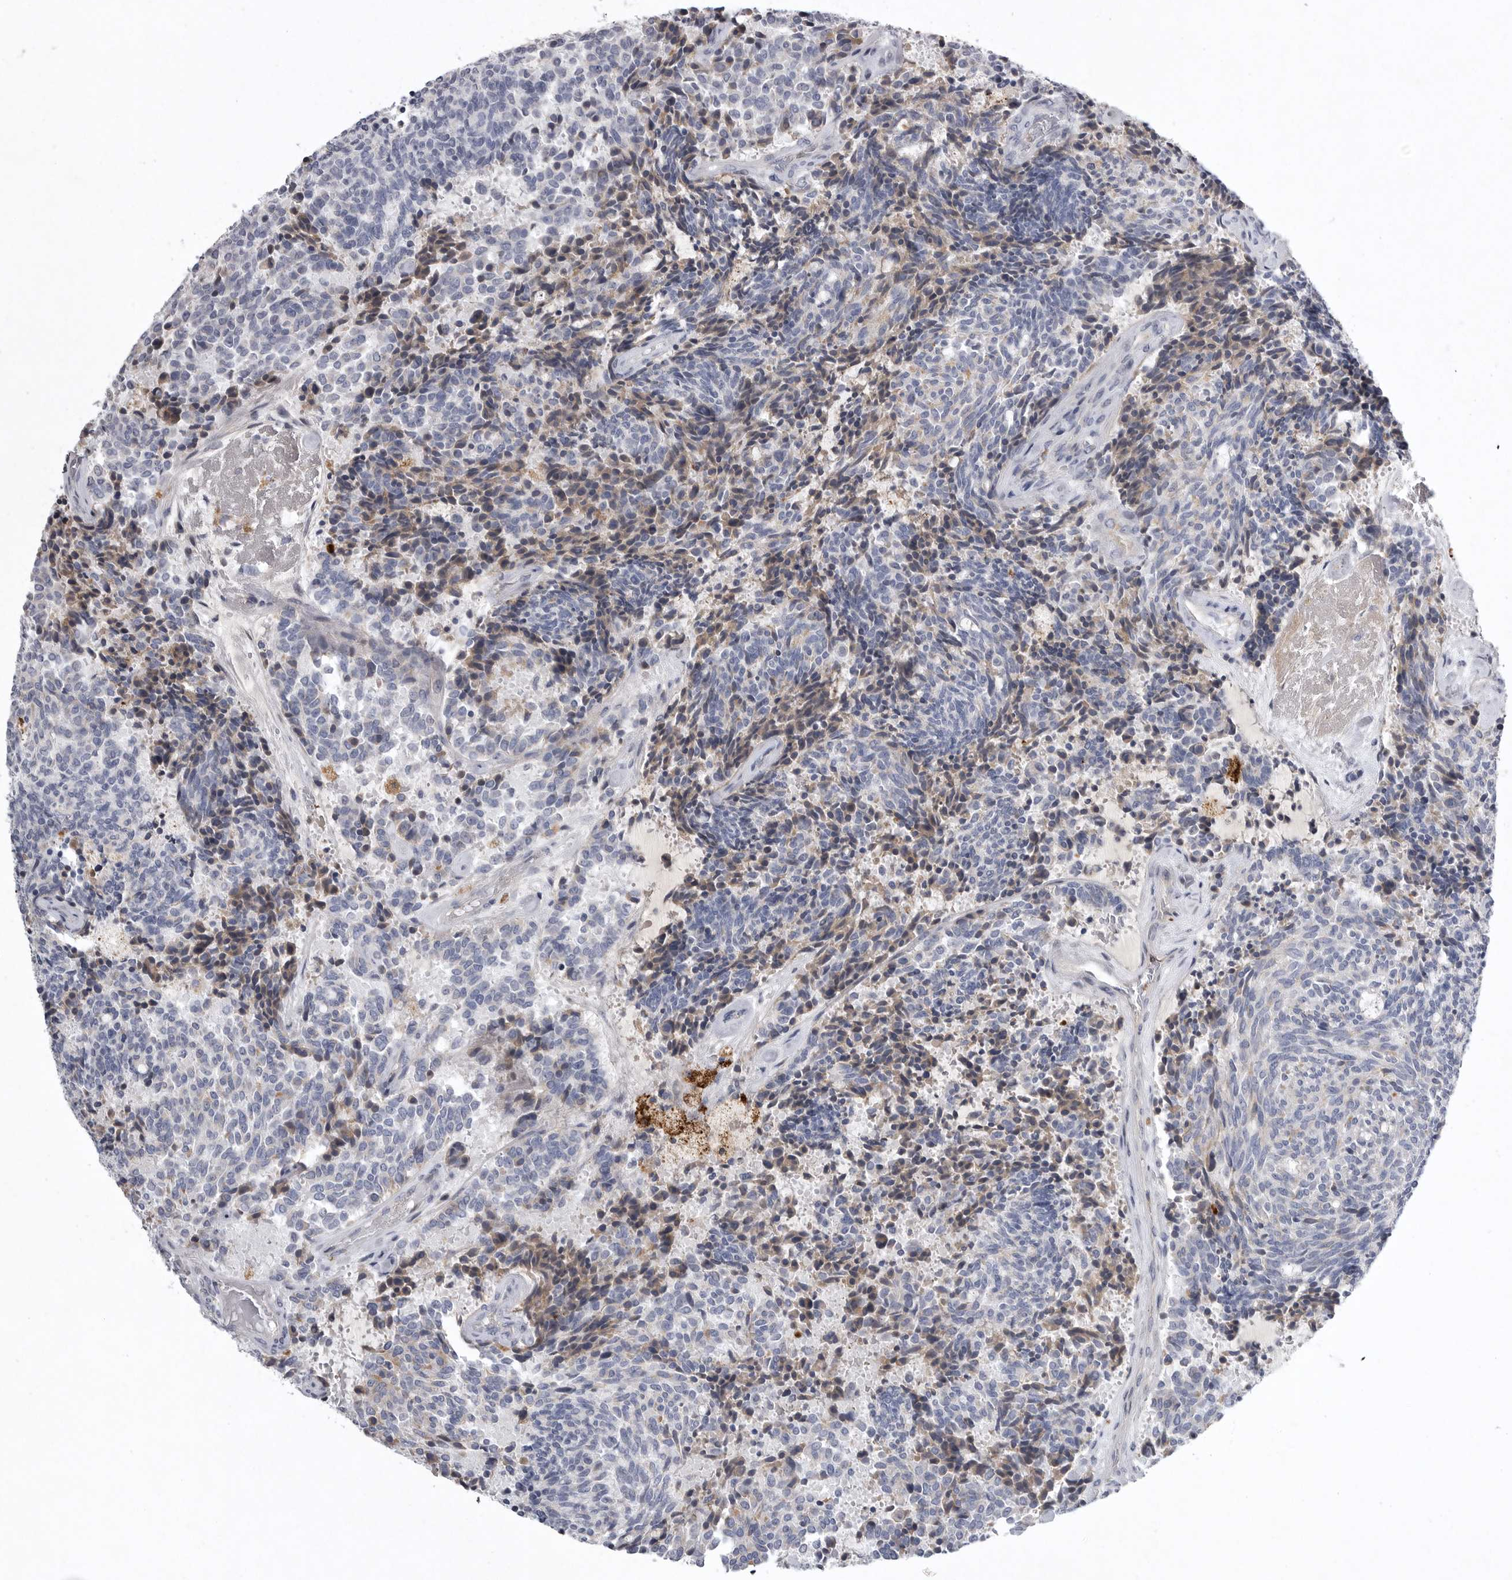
{"staining": {"intensity": "weak", "quantity": "<25%", "location": "cytoplasmic/membranous"}, "tissue": "carcinoid", "cell_type": "Tumor cells", "image_type": "cancer", "snomed": [{"axis": "morphology", "description": "Carcinoid, malignant, NOS"}, {"axis": "topography", "description": "Pancreas"}], "caption": "Immunohistochemistry (IHC) micrograph of human carcinoid stained for a protein (brown), which displays no staining in tumor cells. Nuclei are stained in blue.", "gene": "CRP", "patient": {"sex": "female", "age": 54}}